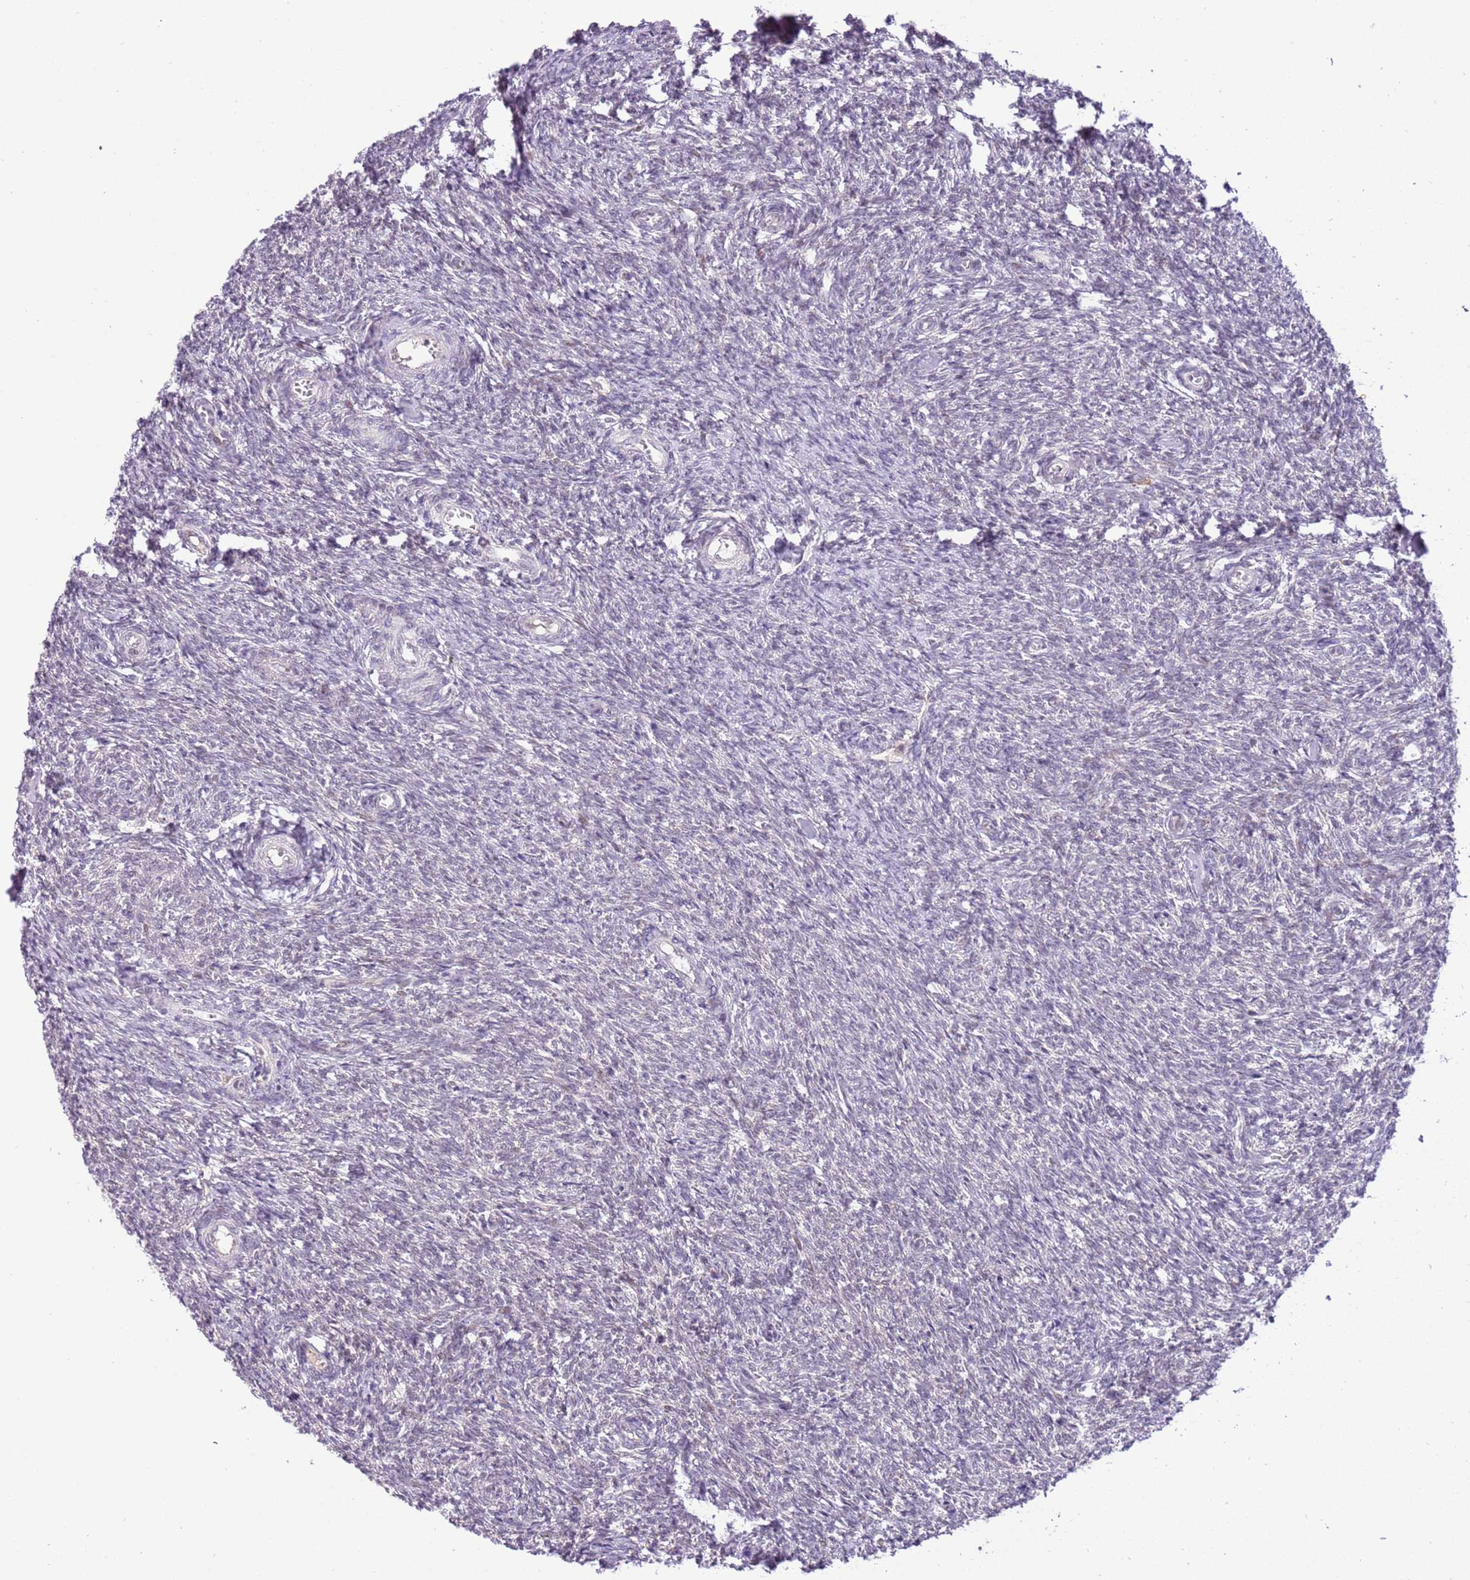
{"staining": {"intensity": "negative", "quantity": "none", "location": "none"}, "tissue": "ovary", "cell_type": "Ovarian stroma cells", "image_type": "normal", "snomed": [{"axis": "morphology", "description": "Normal tissue, NOS"}, {"axis": "topography", "description": "Ovary"}], "caption": "A histopathology image of human ovary is negative for staining in ovarian stroma cells. (Stains: DAB (3,3'-diaminobenzidine) IHC with hematoxylin counter stain, Microscopy: brightfield microscopy at high magnification).", "gene": "MAGEF1", "patient": {"sex": "female", "age": 44}}